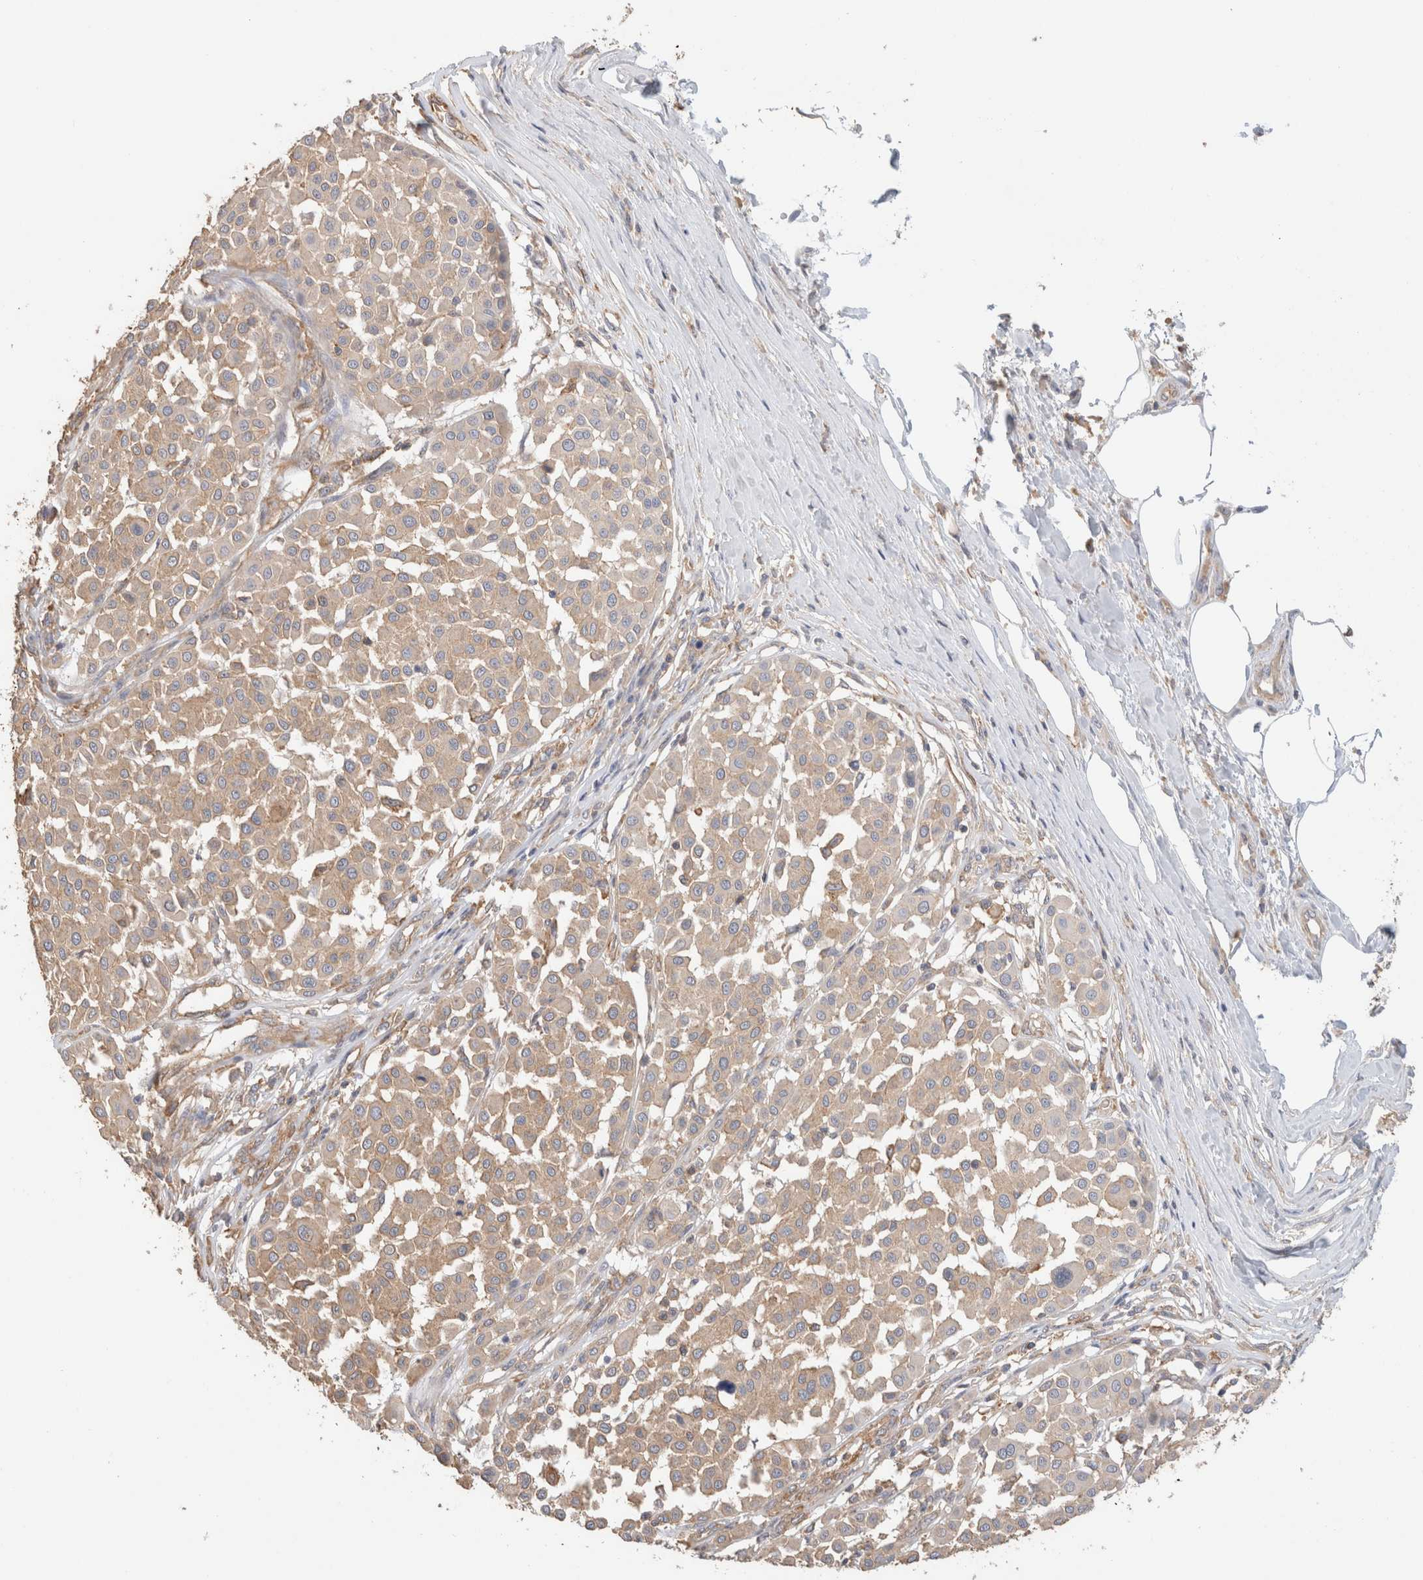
{"staining": {"intensity": "weak", "quantity": ">75%", "location": "cytoplasmic/membranous"}, "tissue": "melanoma", "cell_type": "Tumor cells", "image_type": "cancer", "snomed": [{"axis": "morphology", "description": "Malignant melanoma, Metastatic site"}, {"axis": "topography", "description": "Soft tissue"}], "caption": "Malignant melanoma (metastatic site) stained with DAB (3,3'-diaminobenzidine) IHC shows low levels of weak cytoplasmic/membranous expression in about >75% of tumor cells.", "gene": "CFAP418", "patient": {"sex": "male", "age": 41}}